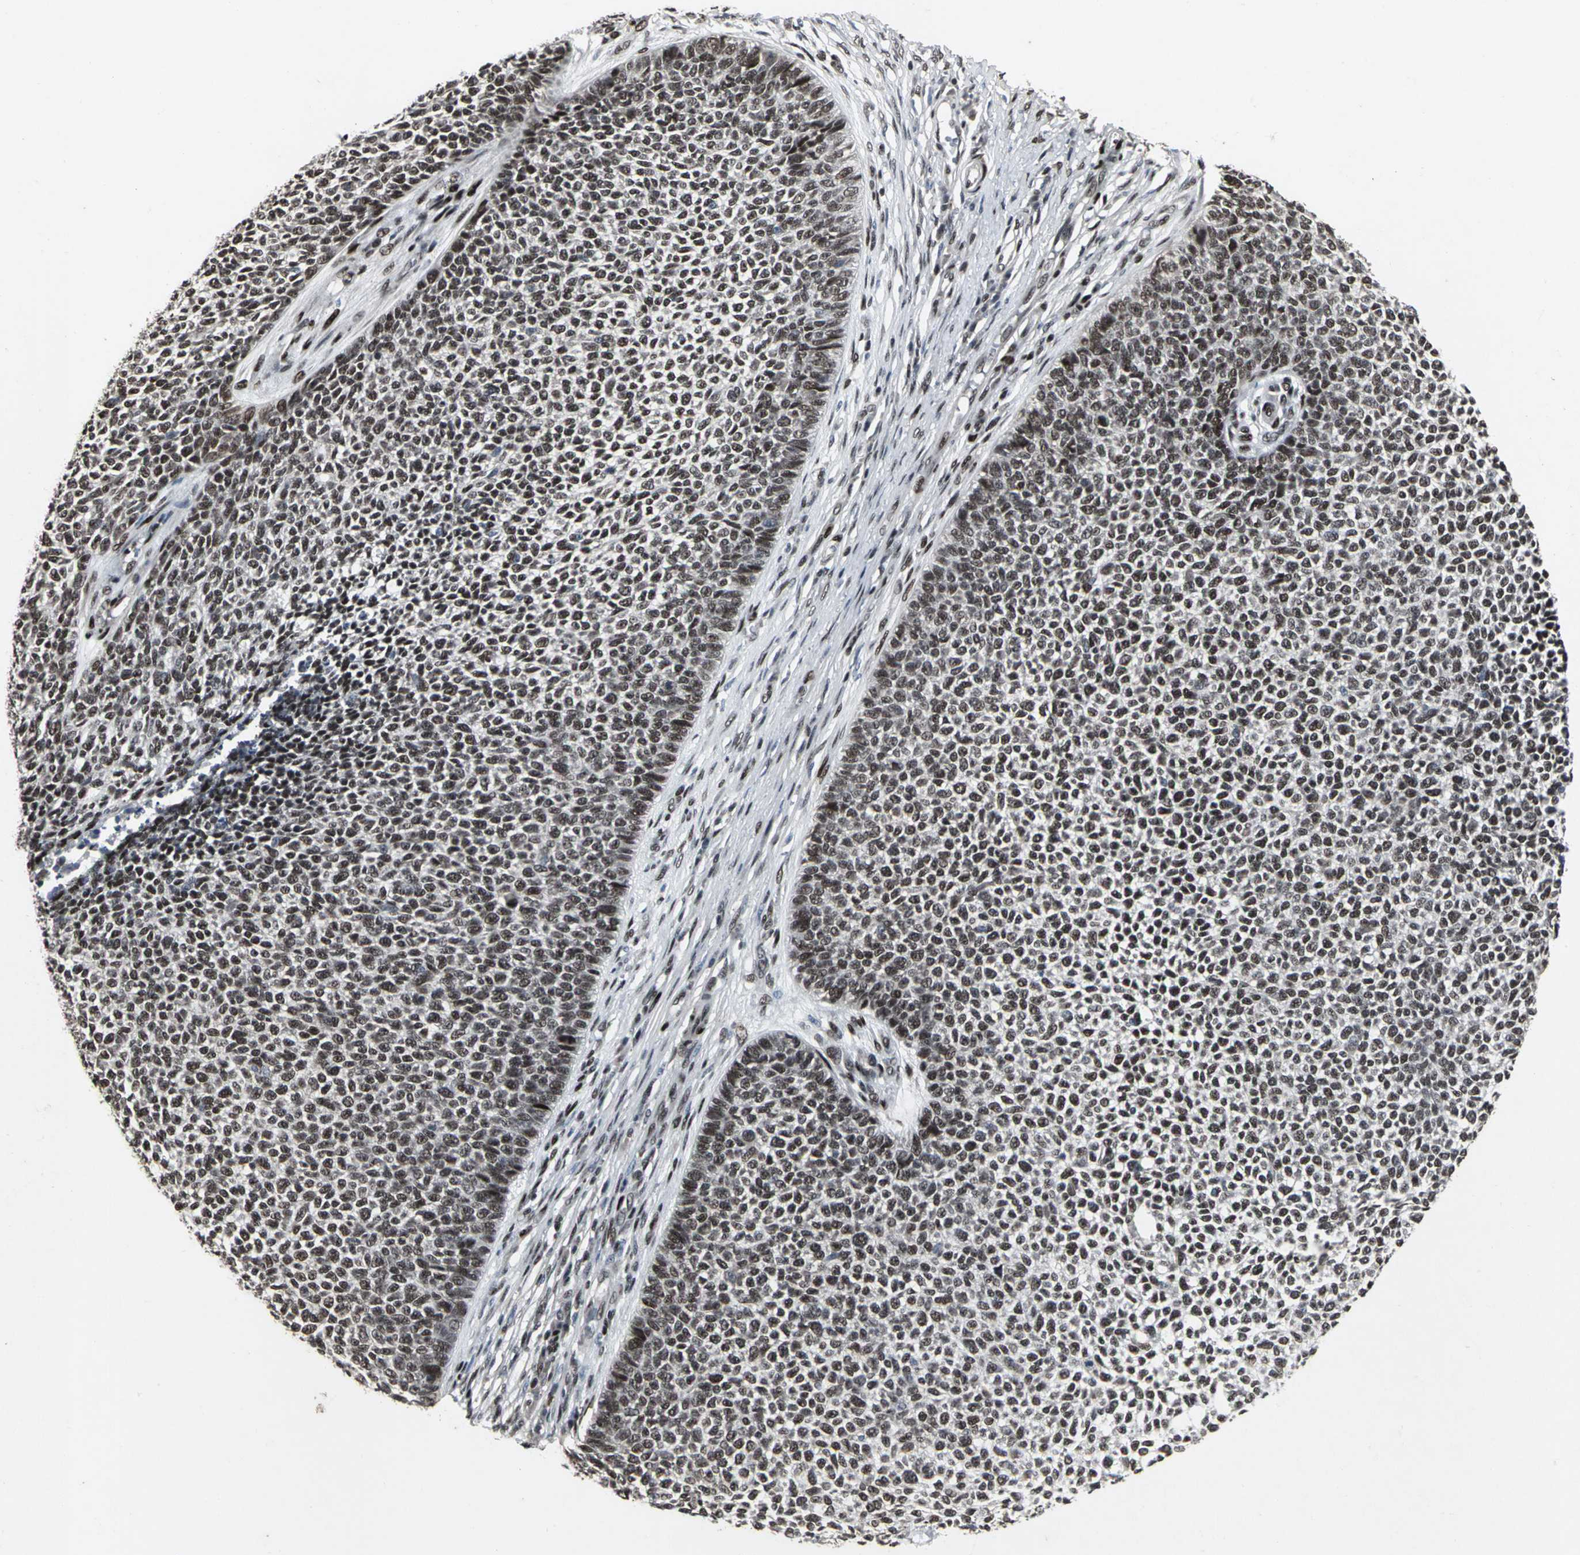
{"staining": {"intensity": "strong", "quantity": ">75%", "location": "nuclear"}, "tissue": "skin cancer", "cell_type": "Tumor cells", "image_type": "cancer", "snomed": [{"axis": "morphology", "description": "Basal cell carcinoma"}, {"axis": "topography", "description": "Skin"}], "caption": "Immunohistochemical staining of skin cancer displays high levels of strong nuclear protein expression in approximately >75% of tumor cells. (Brightfield microscopy of DAB IHC at high magnification).", "gene": "SRF", "patient": {"sex": "female", "age": 84}}